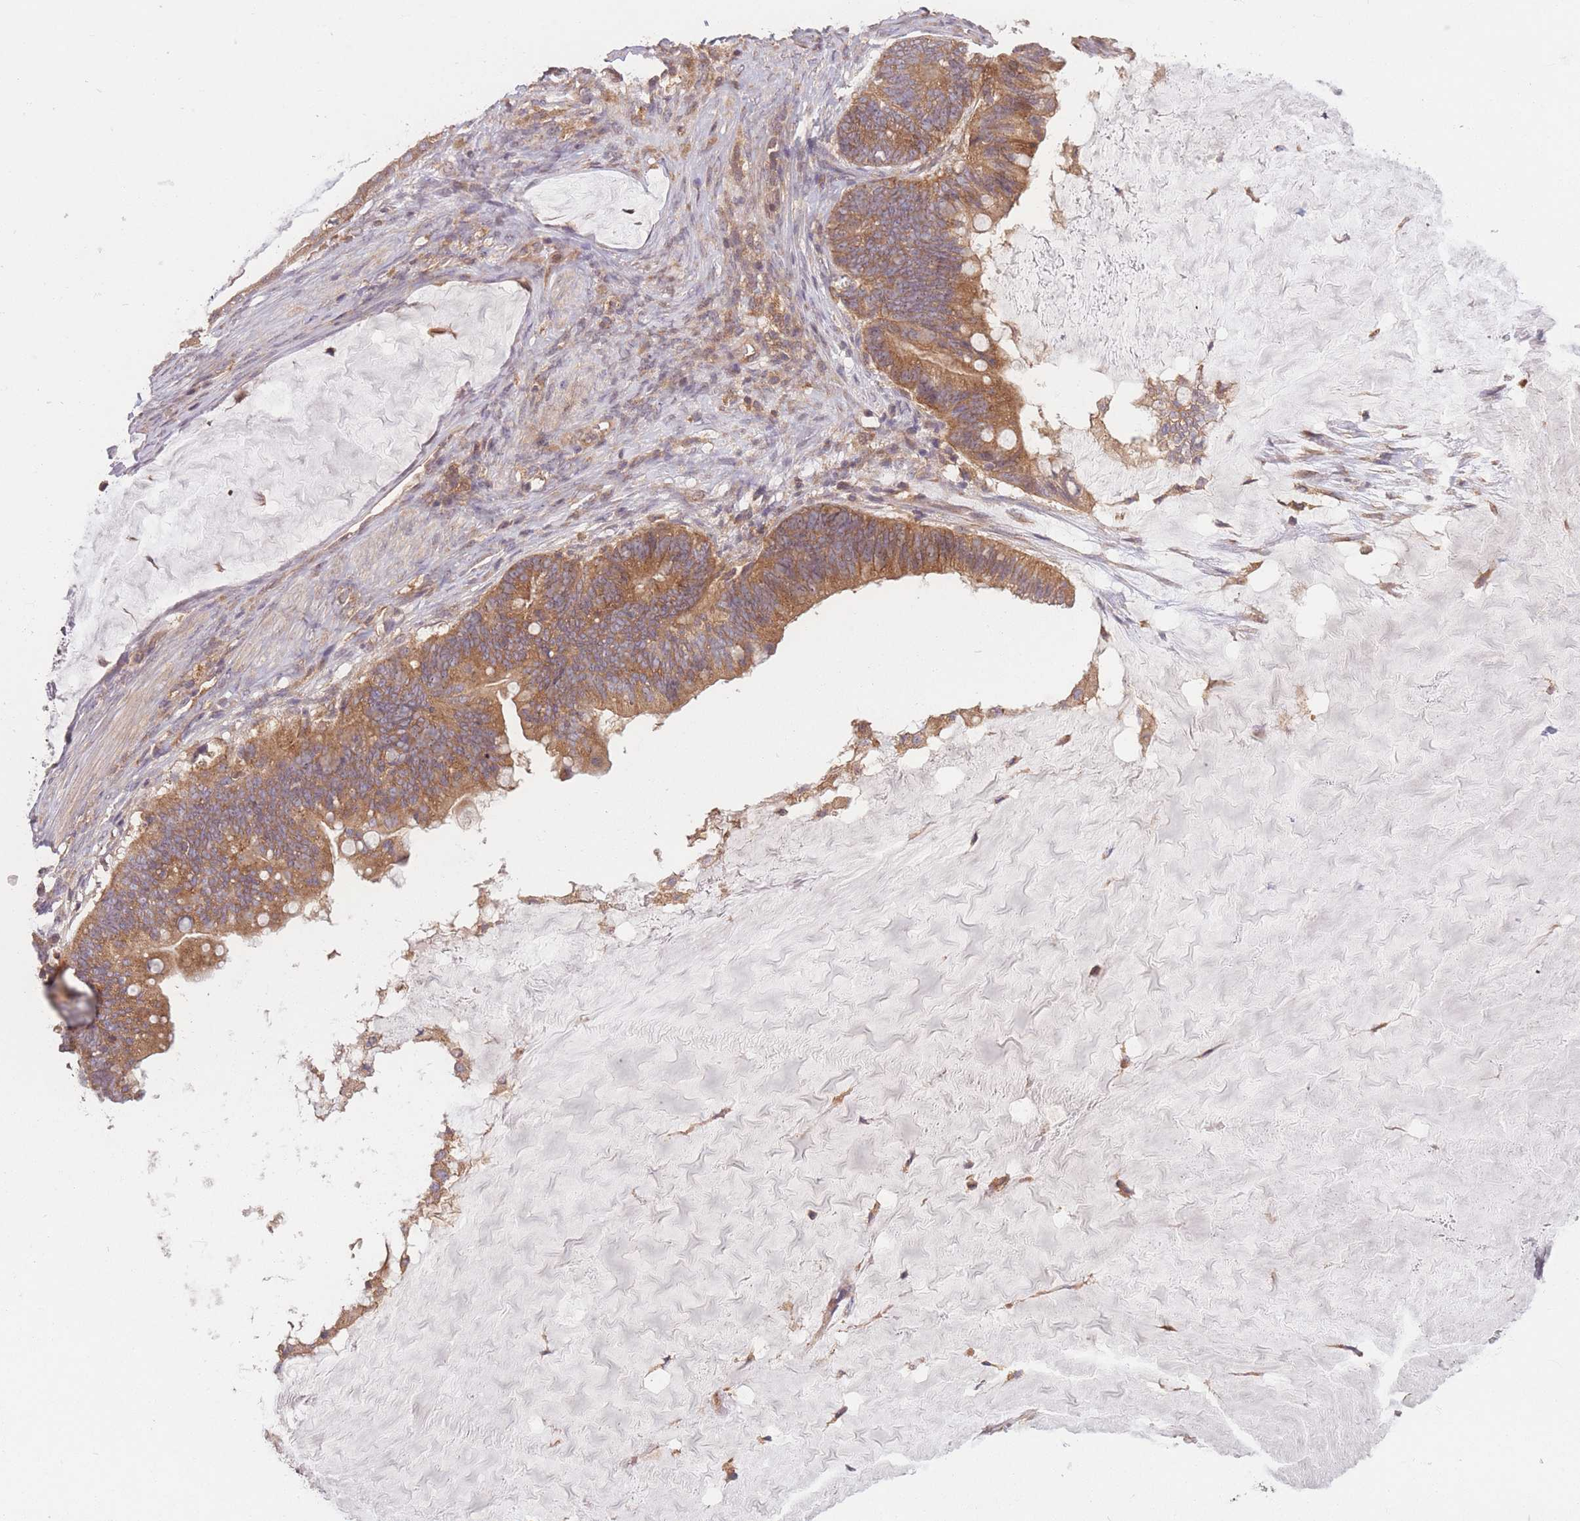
{"staining": {"intensity": "moderate", "quantity": ">75%", "location": "cytoplasmic/membranous"}, "tissue": "ovarian cancer", "cell_type": "Tumor cells", "image_type": "cancer", "snomed": [{"axis": "morphology", "description": "Cystadenocarcinoma, mucinous, NOS"}, {"axis": "topography", "description": "Ovary"}], "caption": "This photomicrograph reveals immunohistochemistry (IHC) staining of human mucinous cystadenocarcinoma (ovarian), with medium moderate cytoplasmic/membranous positivity in about >75% of tumor cells.", "gene": "WASHC2A", "patient": {"sex": "female", "age": 61}}